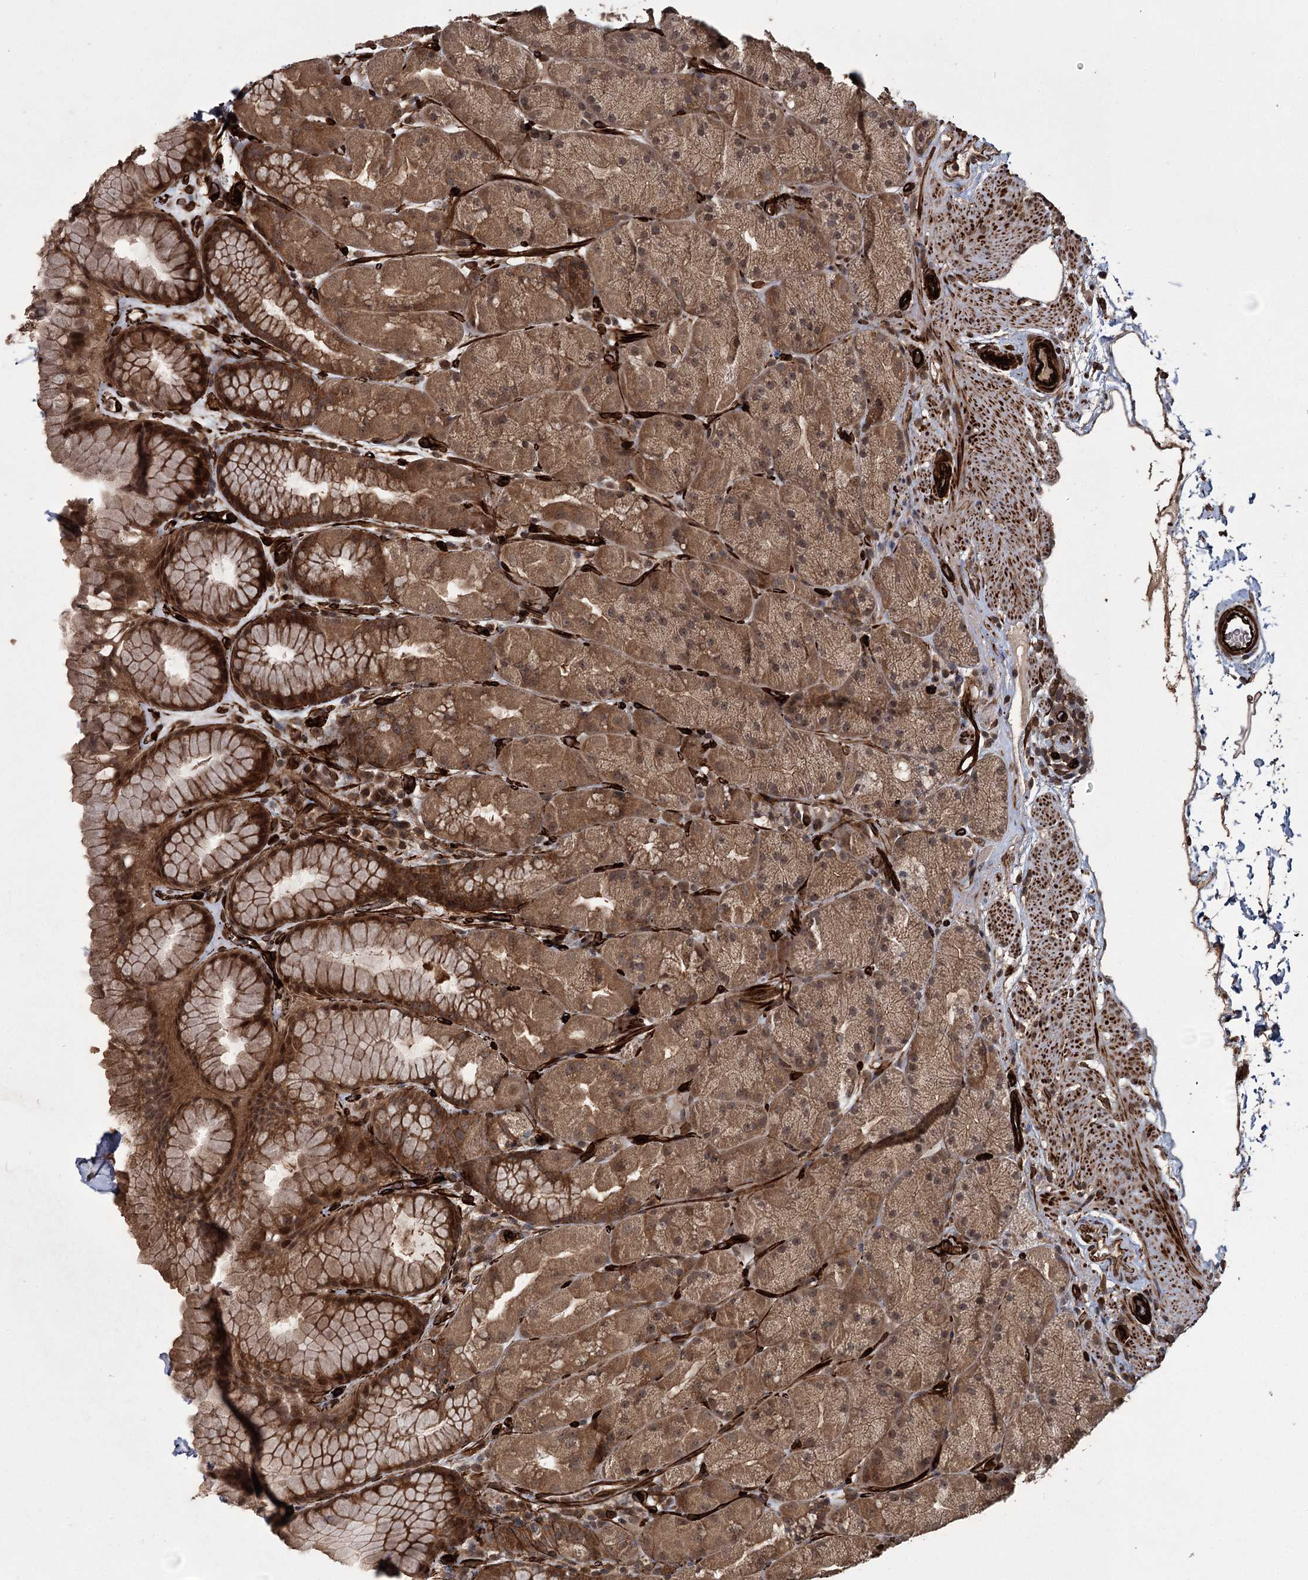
{"staining": {"intensity": "strong", "quantity": ">75%", "location": "cytoplasmic/membranous"}, "tissue": "stomach", "cell_type": "Glandular cells", "image_type": "normal", "snomed": [{"axis": "morphology", "description": "Normal tissue, NOS"}, {"axis": "topography", "description": "Stomach, upper"}, {"axis": "topography", "description": "Stomach, lower"}], "caption": "This is a photomicrograph of immunohistochemistry staining of normal stomach, which shows strong expression in the cytoplasmic/membranous of glandular cells.", "gene": "RPAP3", "patient": {"sex": "male", "age": 67}}